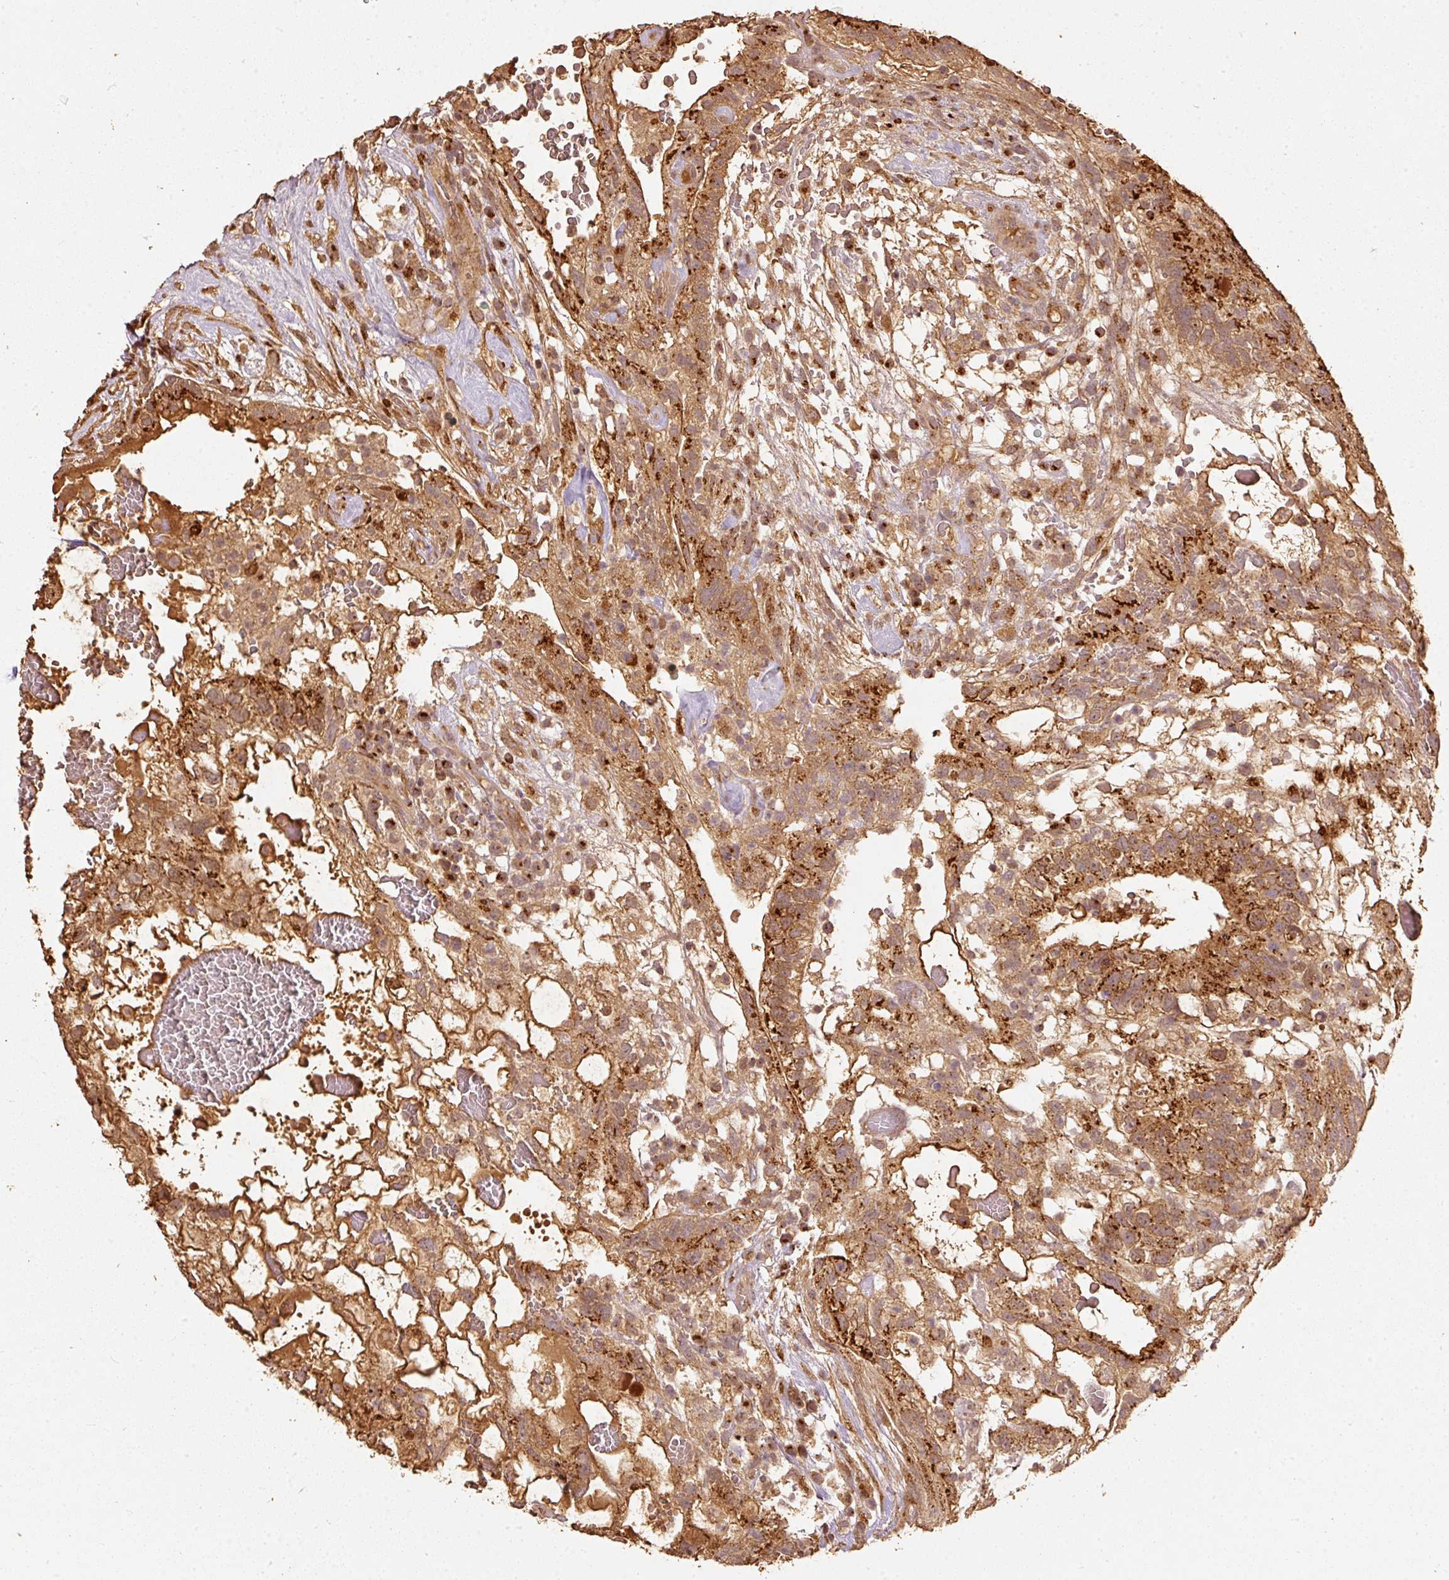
{"staining": {"intensity": "strong", "quantity": ">75%", "location": "cytoplasmic/membranous"}, "tissue": "testis cancer", "cell_type": "Tumor cells", "image_type": "cancer", "snomed": [{"axis": "morphology", "description": "Normal tissue, NOS"}, {"axis": "morphology", "description": "Carcinoma, Embryonal, NOS"}, {"axis": "topography", "description": "Testis"}], "caption": "Tumor cells demonstrate high levels of strong cytoplasmic/membranous positivity in approximately >75% of cells in human embryonal carcinoma (testis).", "gene": "FUT8", "patient": {"sex": "male", "age": 32}}